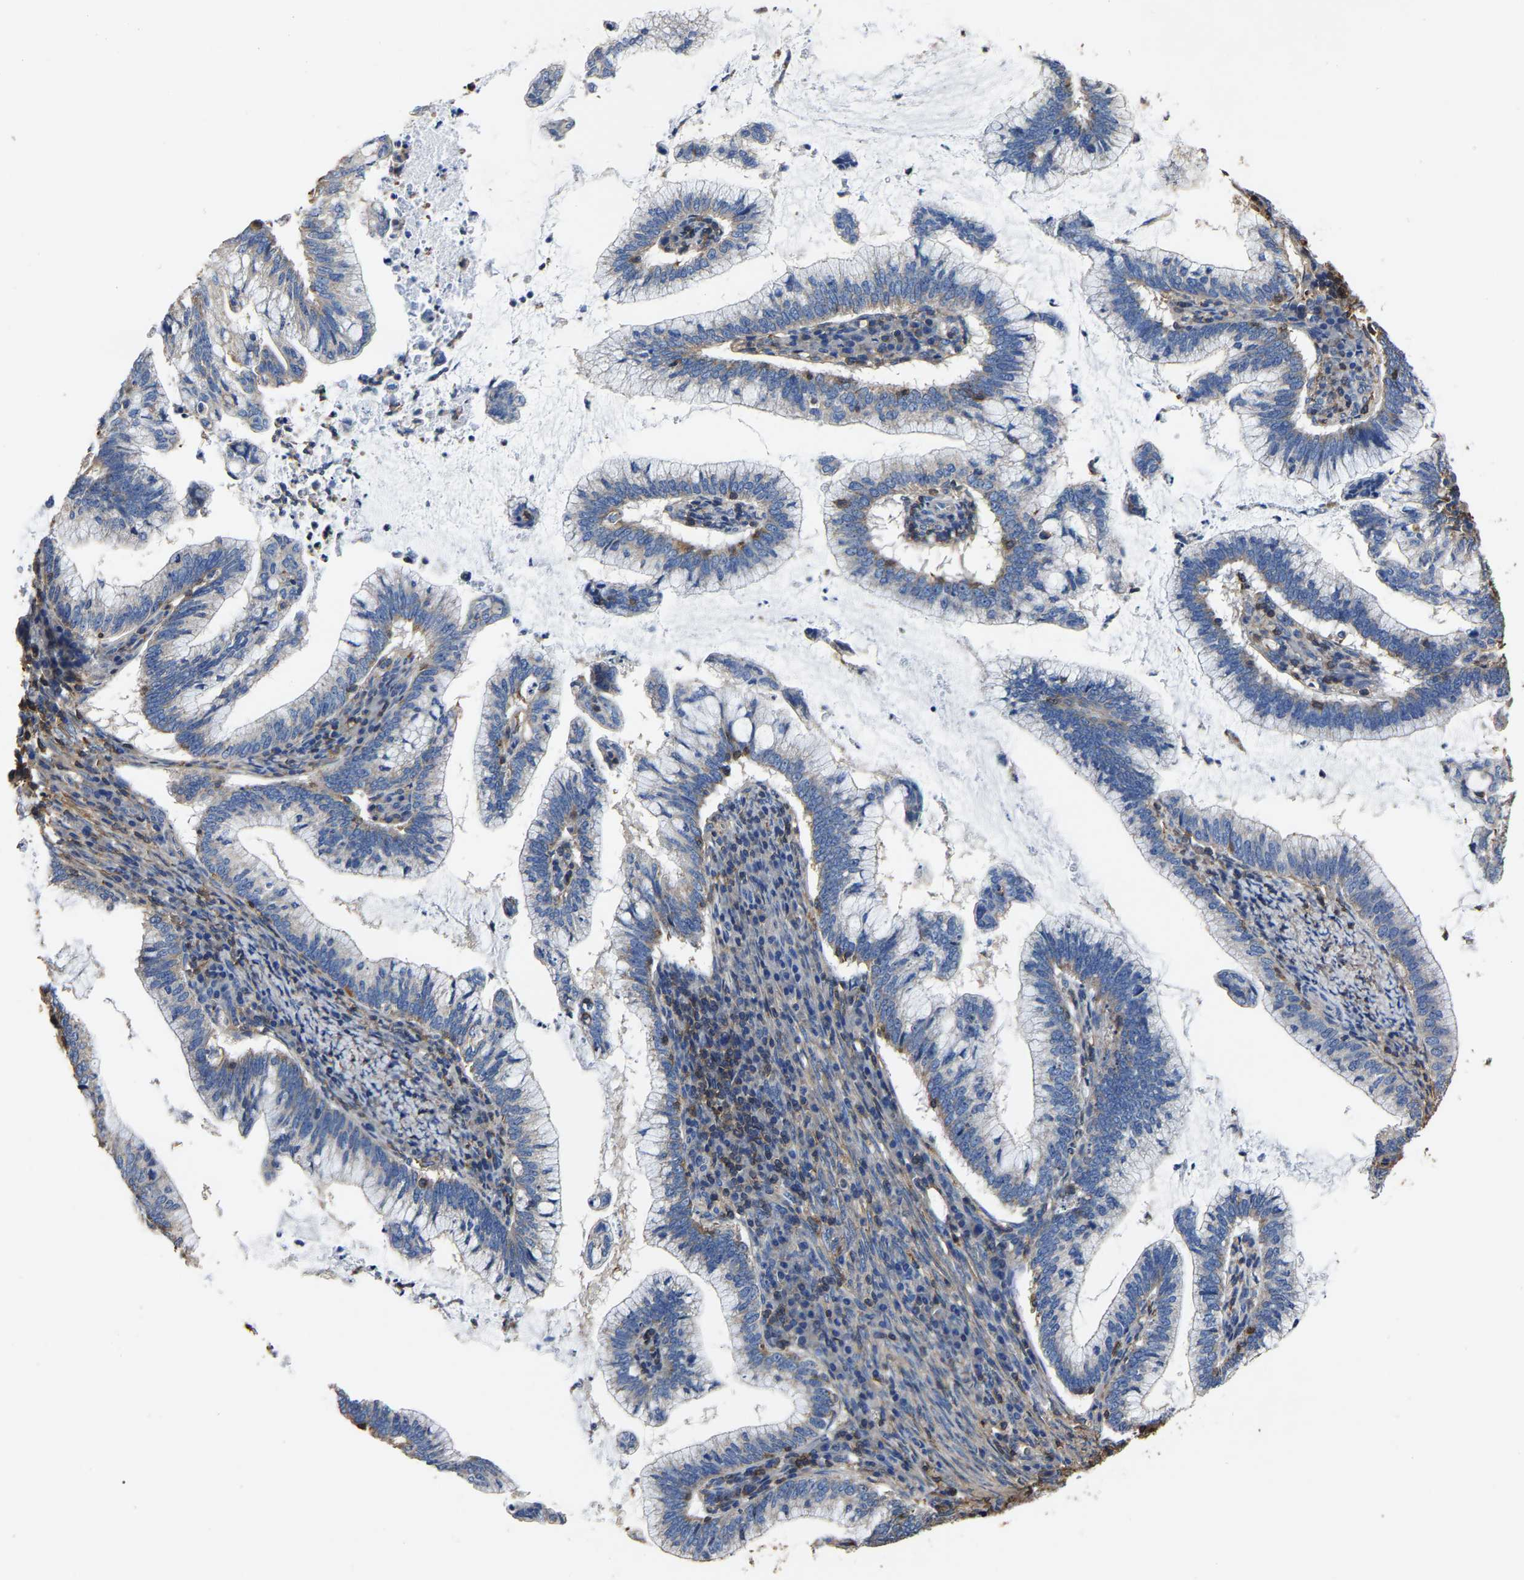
{"staining": {"intensity": "negative", "quantity": "none", "location": "none"}, "tissue": "cervical cancer", "cell_type": "Tumor cells", "image_type": "cancer", "snomed": [{"axis": "morphology", "description": "Adenocarcinoma, NOS"}, {"axis": "topography", "description": "Cervix"}], "caption": "IHC micrograph of cervical cancer (adenocarcinoma) stained for a protein (brown), which exhibits no expression in tumor cells.", "gene": "ARMT1", "patient": {"sex": "female", "age": 36}}